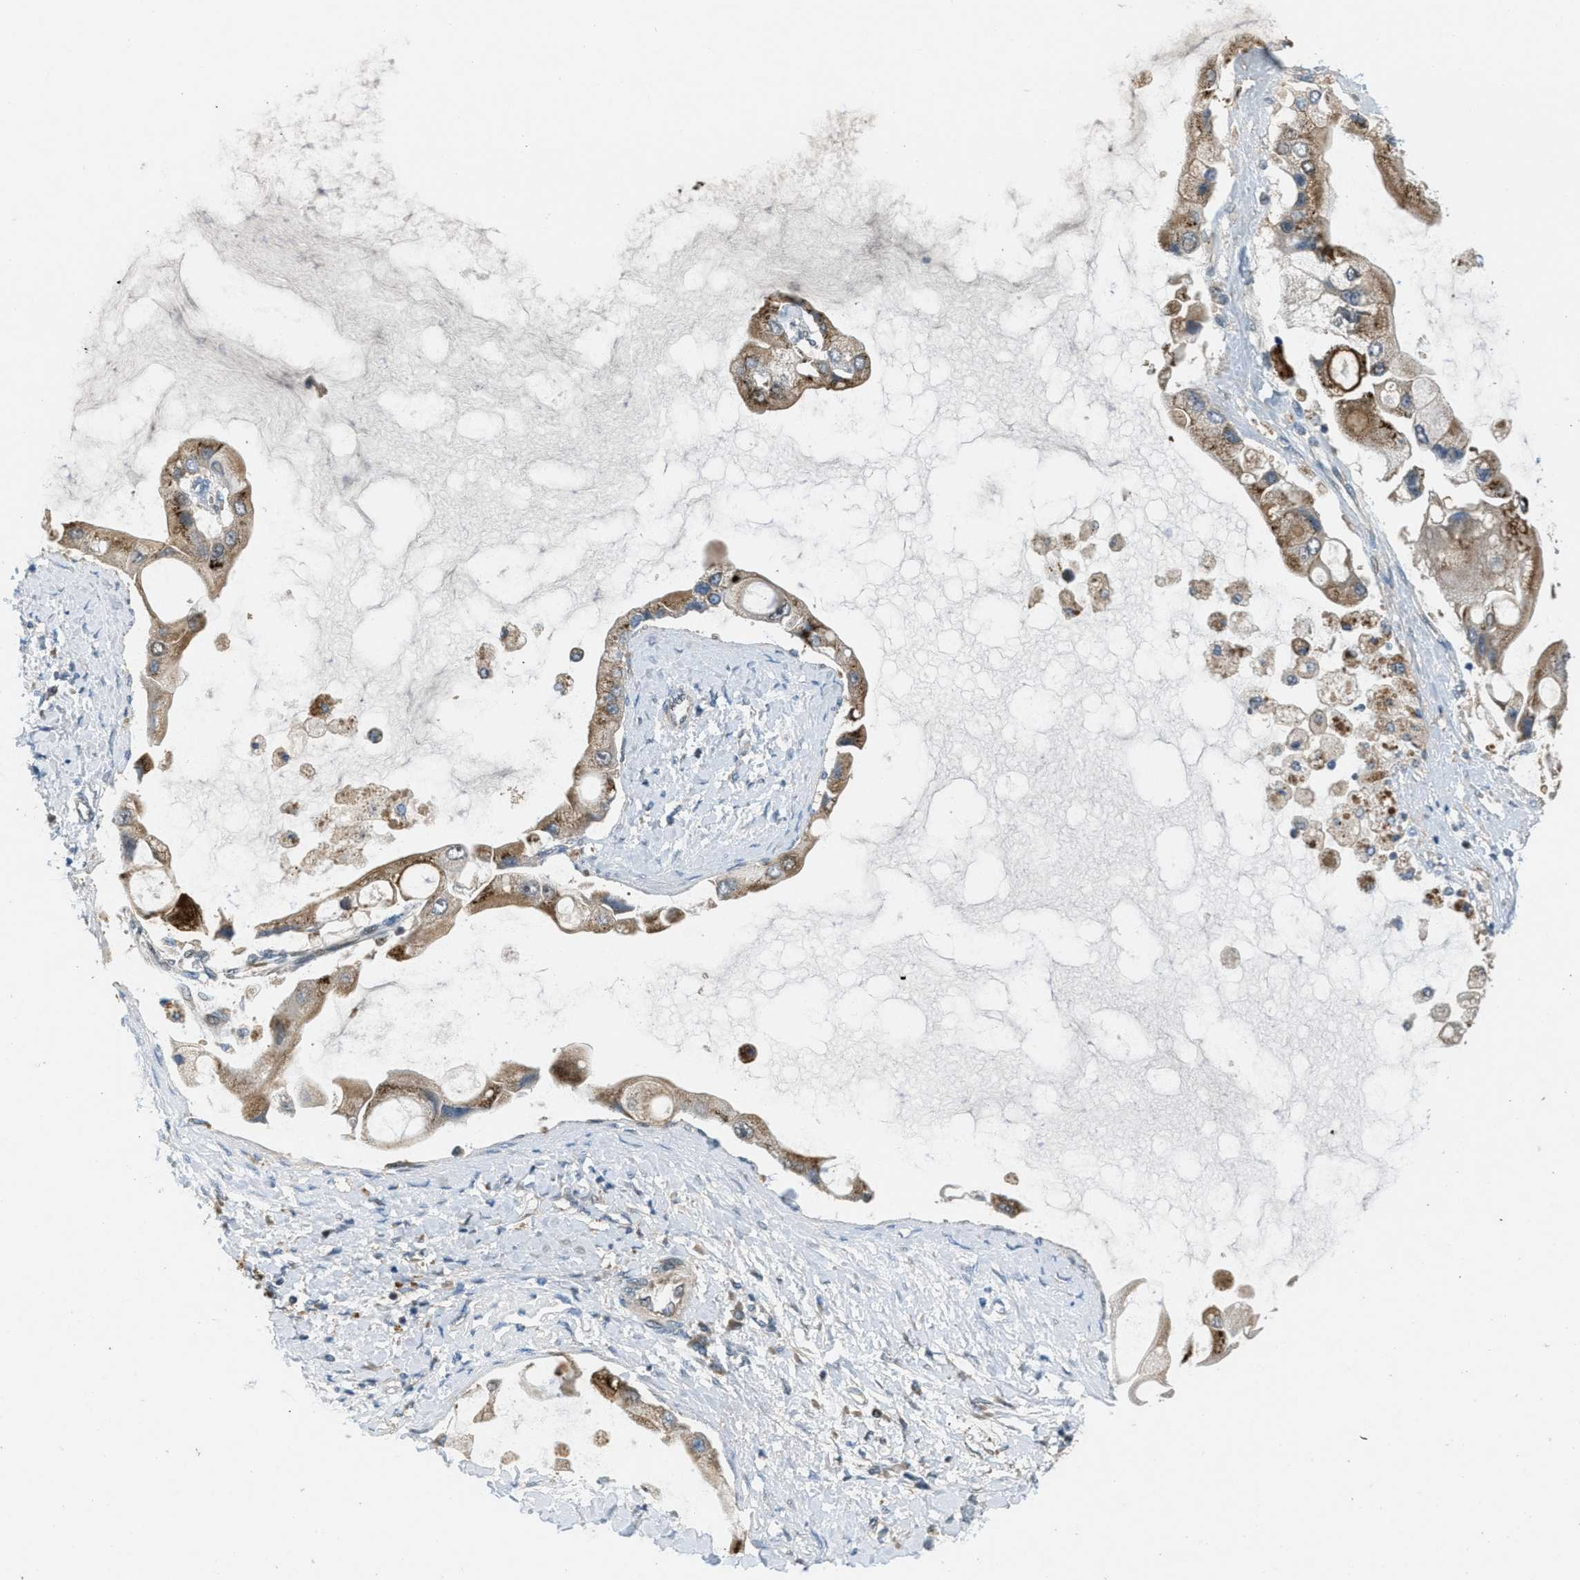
{"staining": {"intensity": "moderate", "quantity": ">75%", "location": "cytoplasmic/membranous"}, "tissue": "liver cancer", "cell_type": "Tumor cells", "image_type": "cancer", "snomed": [{"axis": "morphology", "description": "Cholangiocarcinoma"}, {"axis": "topography", "description": "Liver"}], "caption": "DAB immunohistochemical staining of cholangiocarcinoma (liver) reveals moderate cytoplasmic/membranous protein expression in about >75% of tumor cells.", "gene": "ADCY6", "patient": {"sex": "male", "age": 50}}